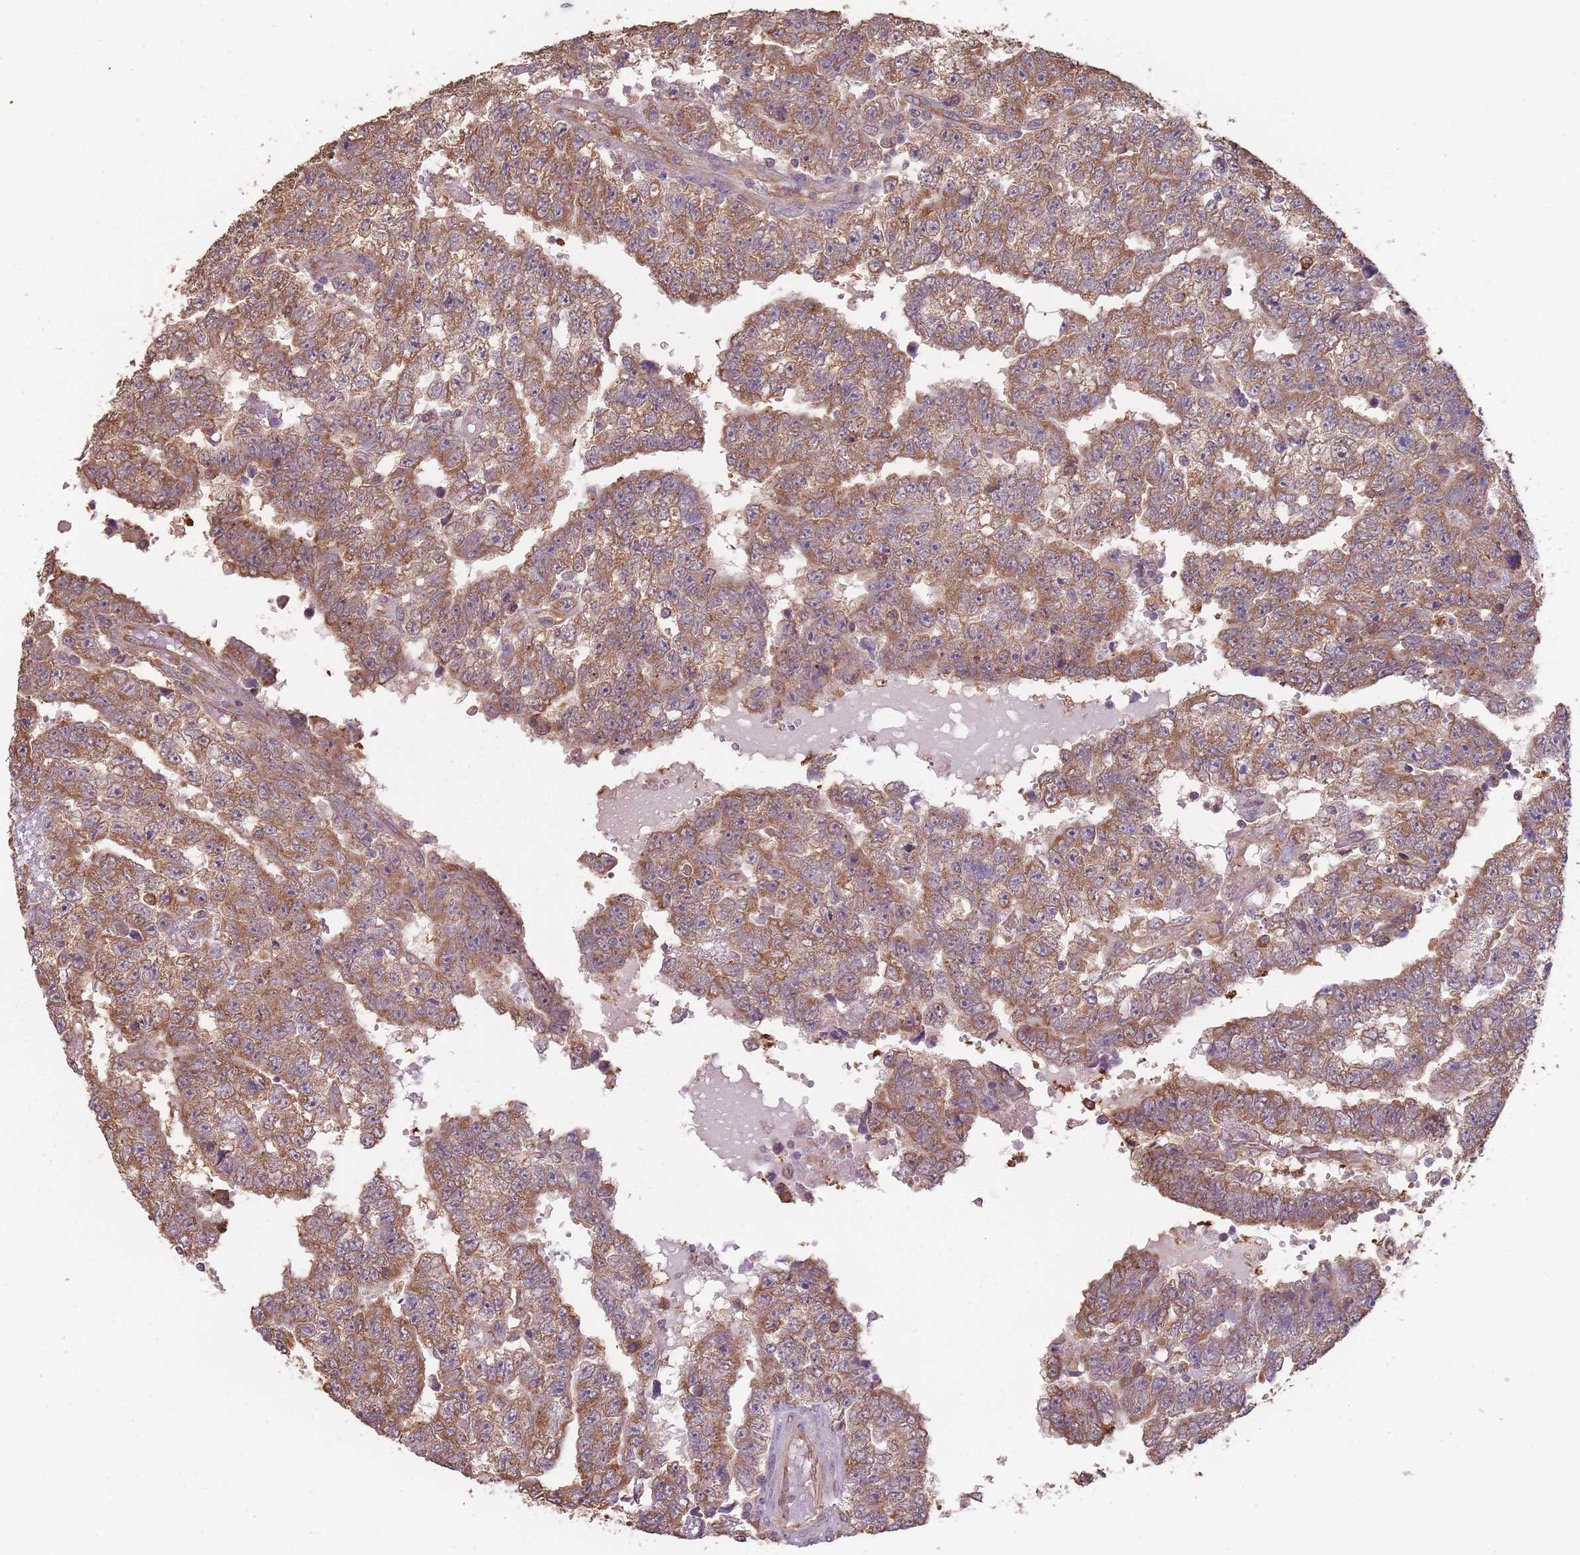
{"staining": {"intensity": "moderate", "quantity": ">75%", "location": "cytoplasmic/membranous"}, "tissue": "testis cancer", "cell_type": "Tumor cells", "image_type": "cancer", "snomed": [{"axis": "morphology", "description": "Carcinoma, Embryonal, NOS"}, {"axis": "topography", "description": "Testis"}], "caption": "Immunohistochemistry (IHC) histopathology image of human testis embryonal carcinoma stained for a protein (brown), which demonstrates medium levels of moderate cytoplasmic/membranous expression in about >75% of tumor cells.", "gene": "SANBR", "patient": {"sex": "male", "age": 25}}